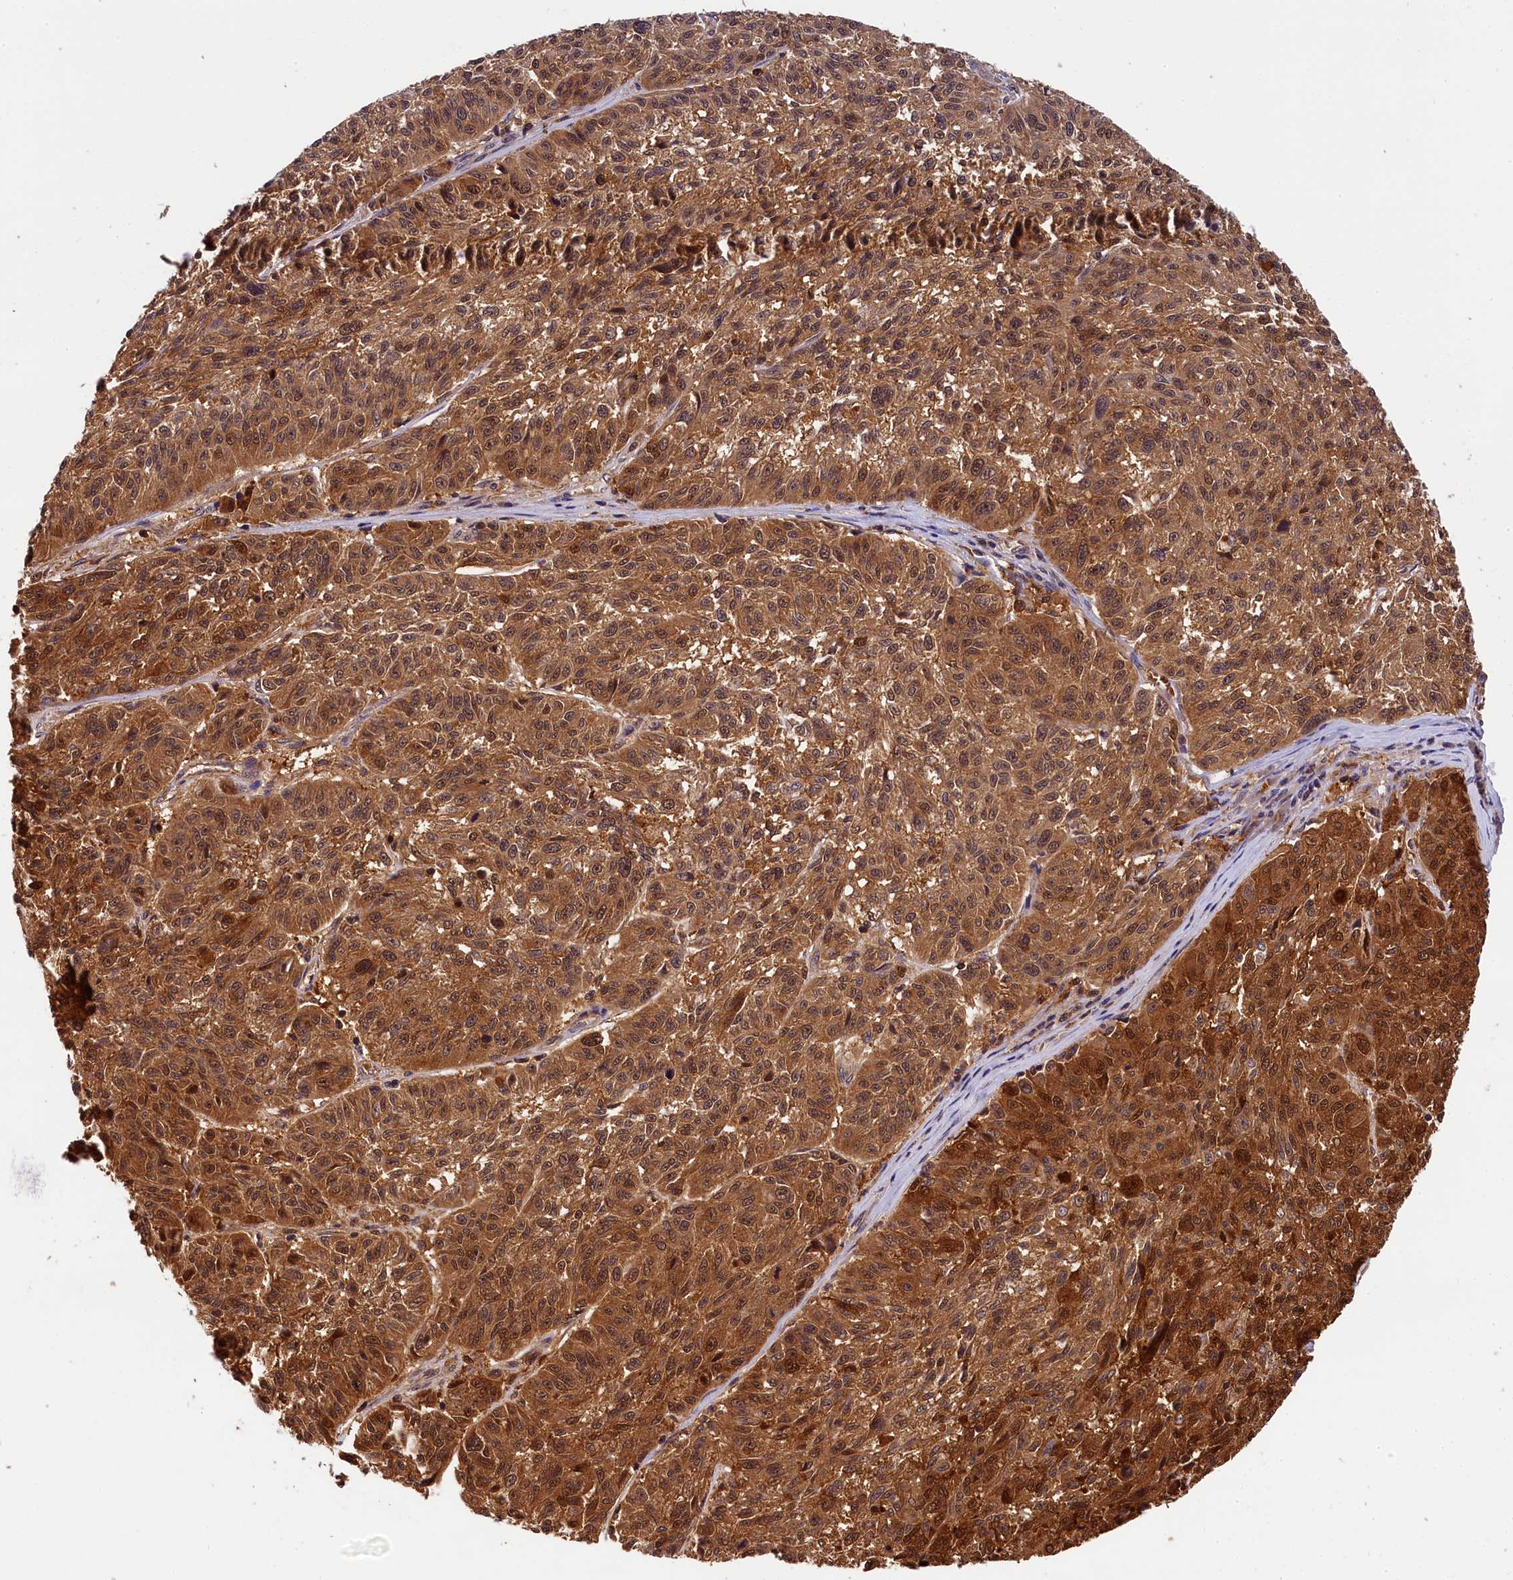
{"staining": {"intensity": "moderate", "quantity": ">75%", "location": "cytoplasmic/membranous"}, "tissue": "melanoma", "cell_type": "Tumor cells", "image_type": "cancer", "snomed": [{"axis": "morphology", "description": "Malignant melanoma, NOS"}, {"axis": "topography", "description": "Skin"}], "caption": "A brown stain labels moderate cytoplasmic/membranous positivity of a protein in melanoma tumor cells. Using DAB (brown) and hematoxylin (blue) stains, captured at high magnification using brightfield microscopy.", "gene": "EIF6", "patient": {"sex": "male", "age": 53}}